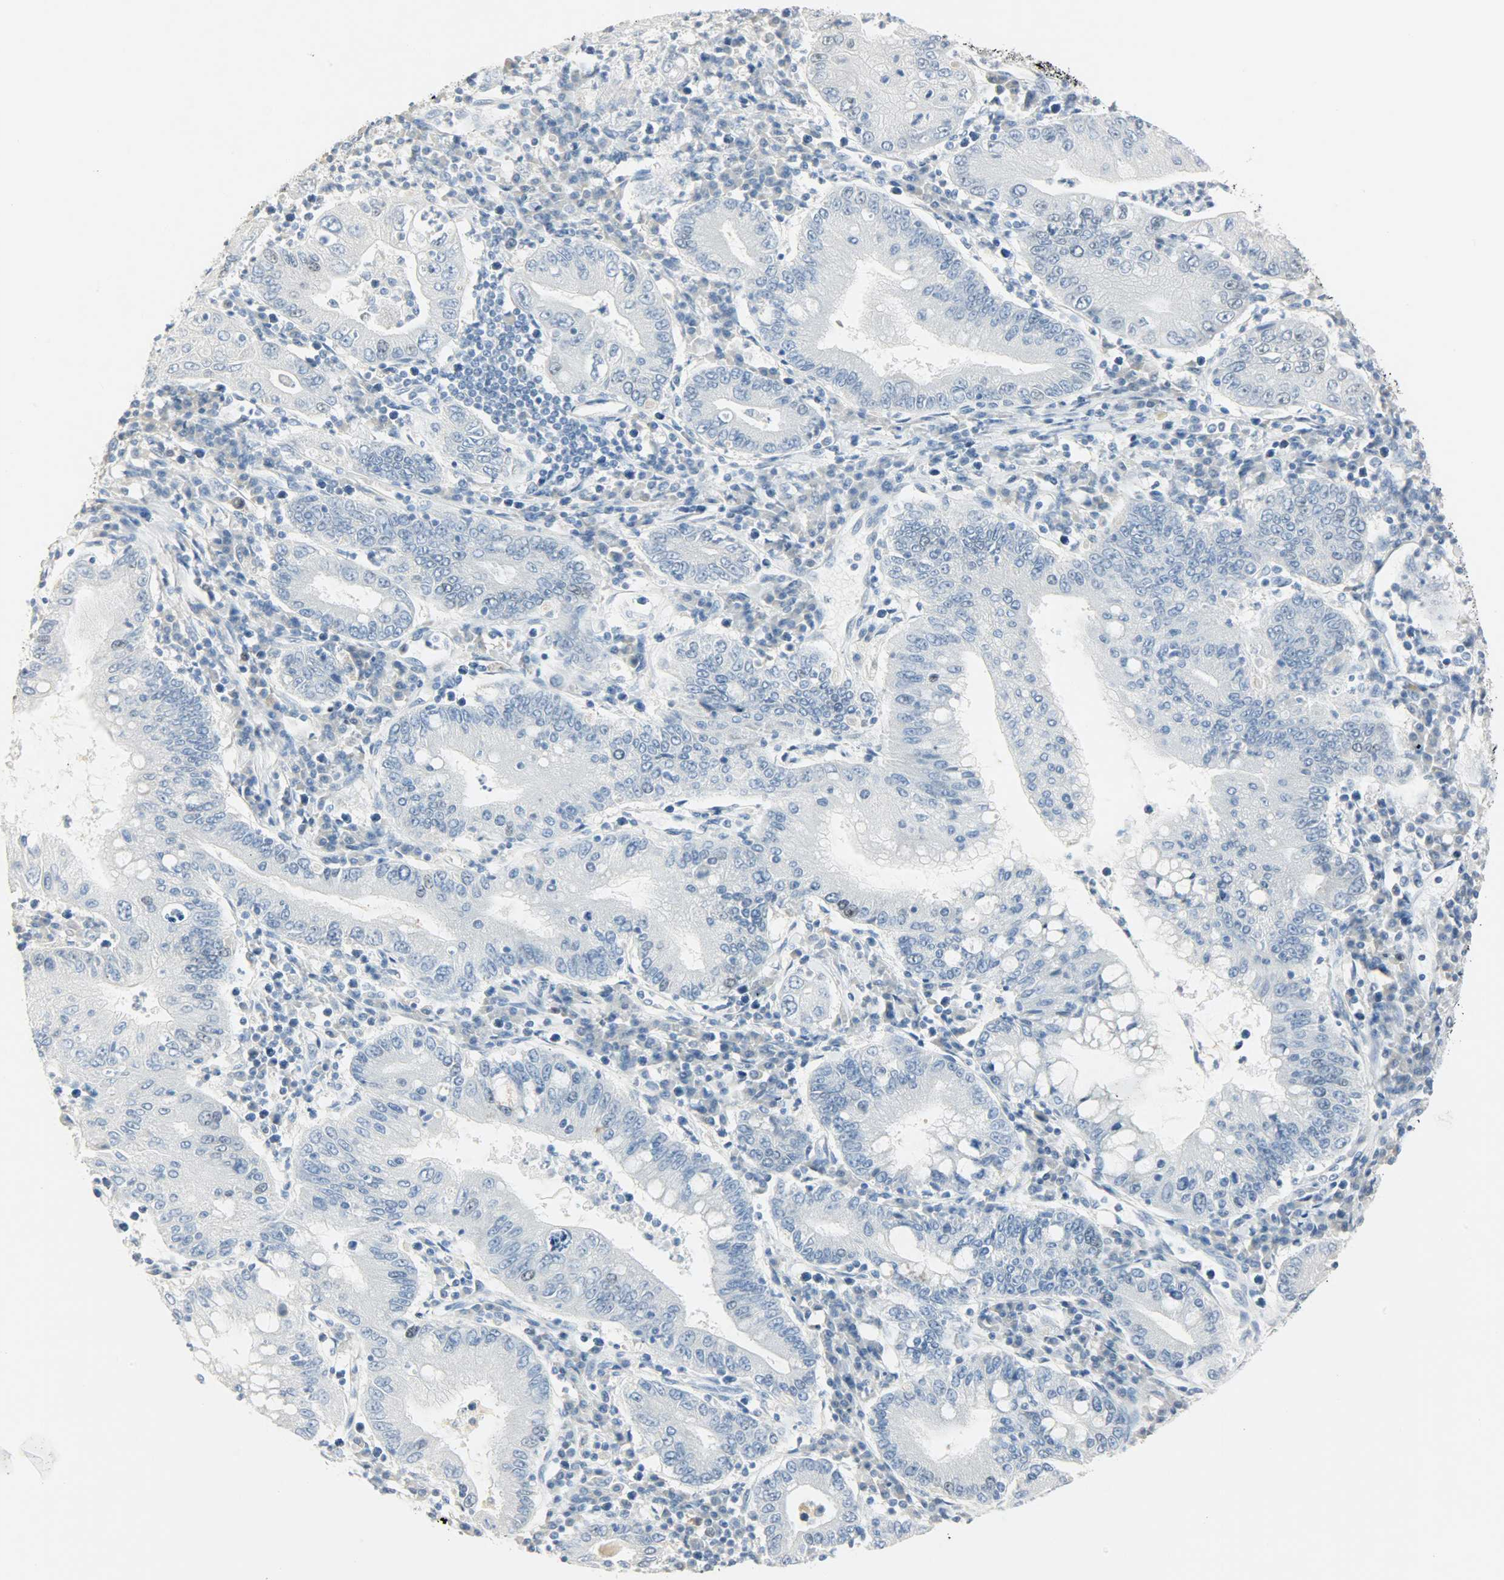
{"staining": {"intensity": "negative", "quantity": "none", "location": "none"}, "tissue": "stomach cancer", "cell_type": "Tumor cells", "image_type": "cancer", "snomed": [{"axis": "morphology", "description": "Normal tissue, NOS"}, {"axis": "morphology", "description": "Adenocarcinoma, NOS"}, {"axis": "topography", "description": "Esophagus"}, {"axis": "topography", "description": "Stomach, upper"}, {"axis": "topography", "description": "Peripheral nerve tissue"}], "caption": "Histopathology image shows no protein positivity in tumor cells of stomach cancer (adenocarcinoma) tissue.", "gene": "HELLS", "patient": {"sex": "male", "age": 62}}